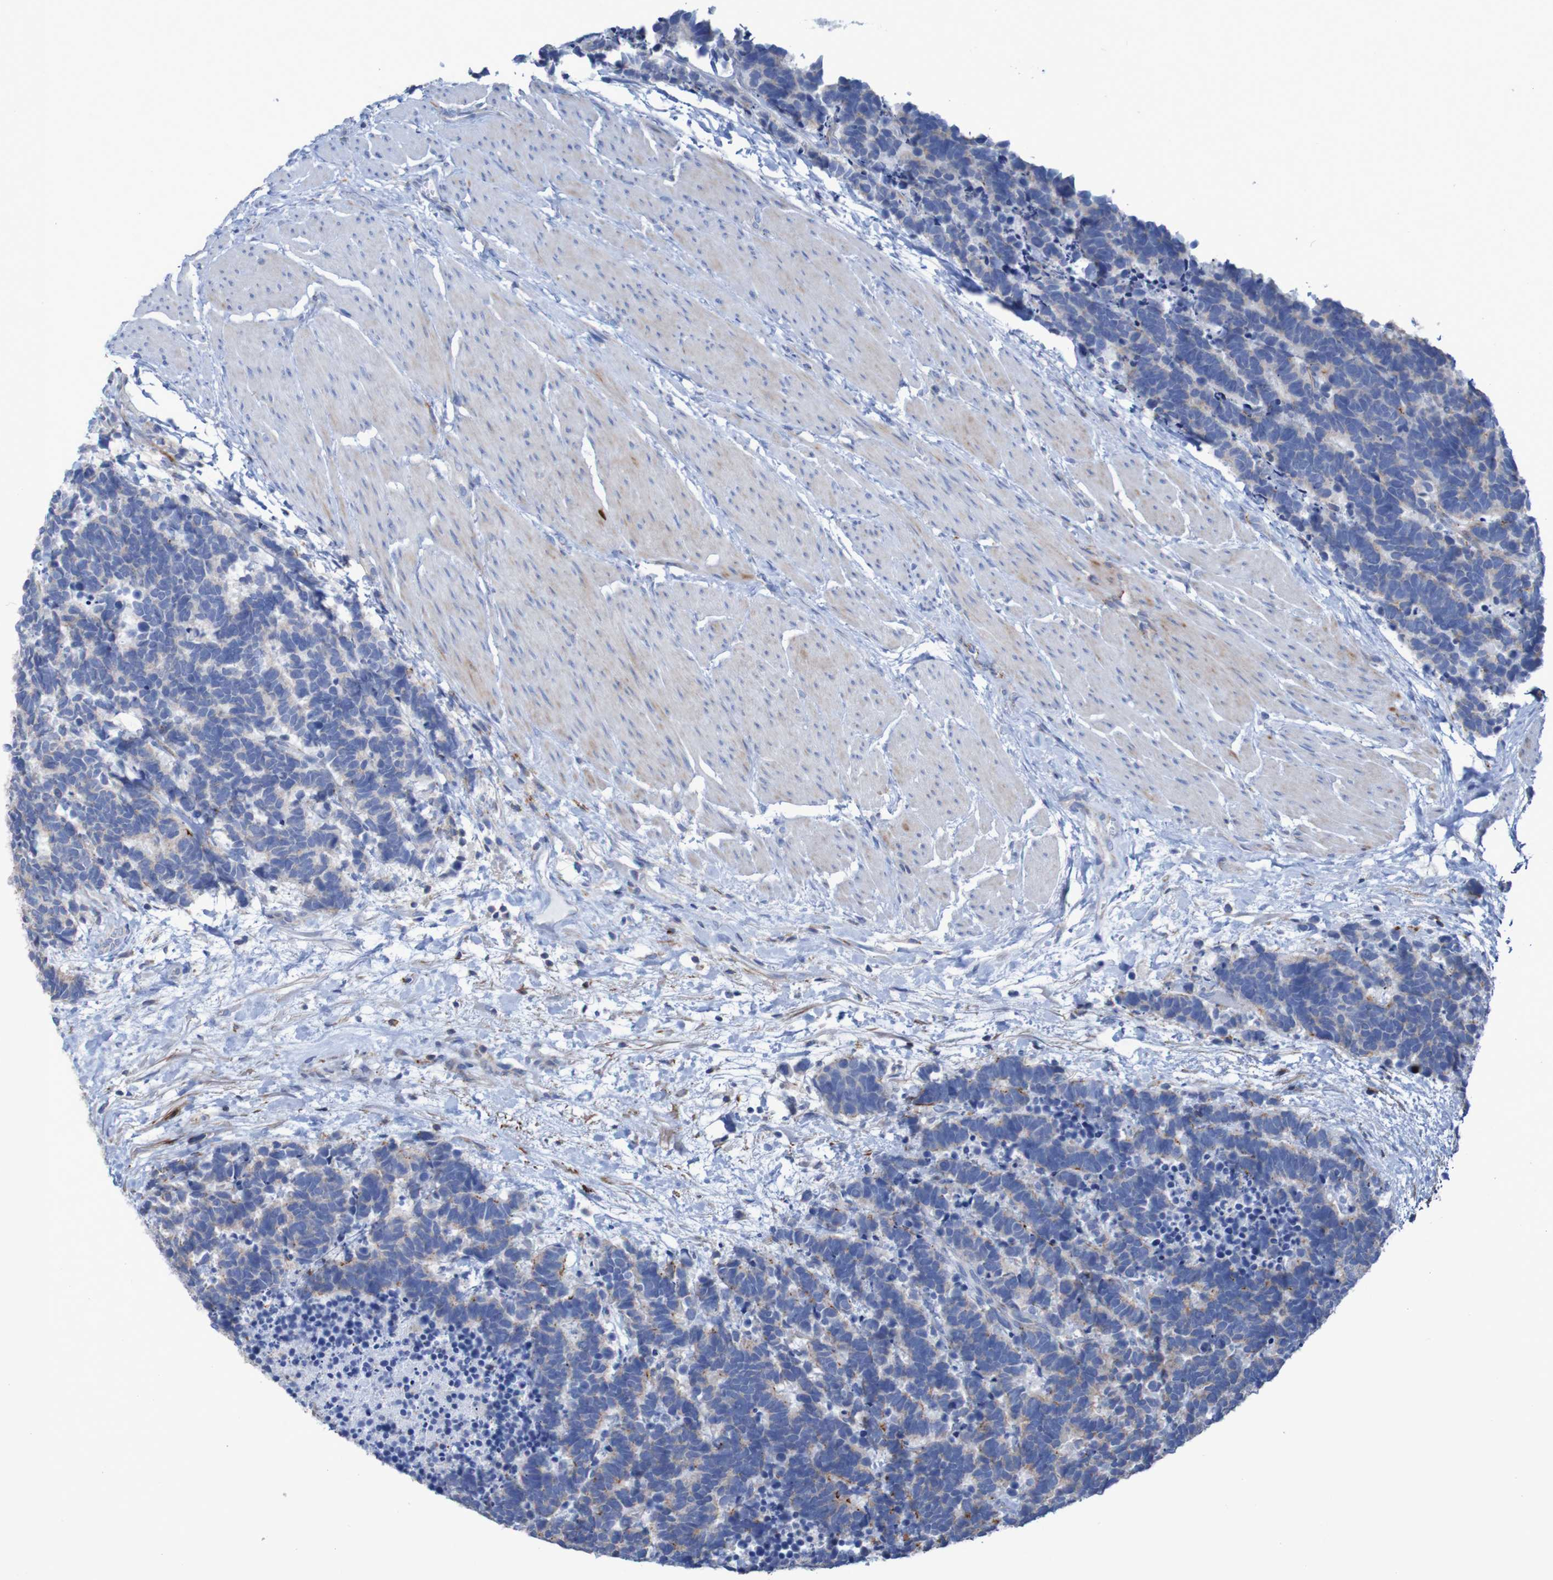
{"staining": {"intensity": "strong", "quantity": "<25%", "location": "cytoplasmic/membranous"}, "tissue": "carcinoid", "cell_type": "Tumor cells", "image_type": "cancer", "snomed": [{"axis": "morphology", "description": "Carcinoma, NOS"}, {"axis": "morphology", "description": "Carcinoid, malignant, NOS"}, {"axis": "topography", "description": "Urinary bladder"}], "caption": "Protein expression by immunohistochemistry (IHC) exhibits strong cytoplasmic/membranous staining in approximately <25% of tumor cells in carcinoma. The staining was performed using DAB, with brown indicating positive protein expression. Nuclei are stained blue with hematoxylin.", "gene": "RNF182", "patient": {"sex": "male", "age": 57}}